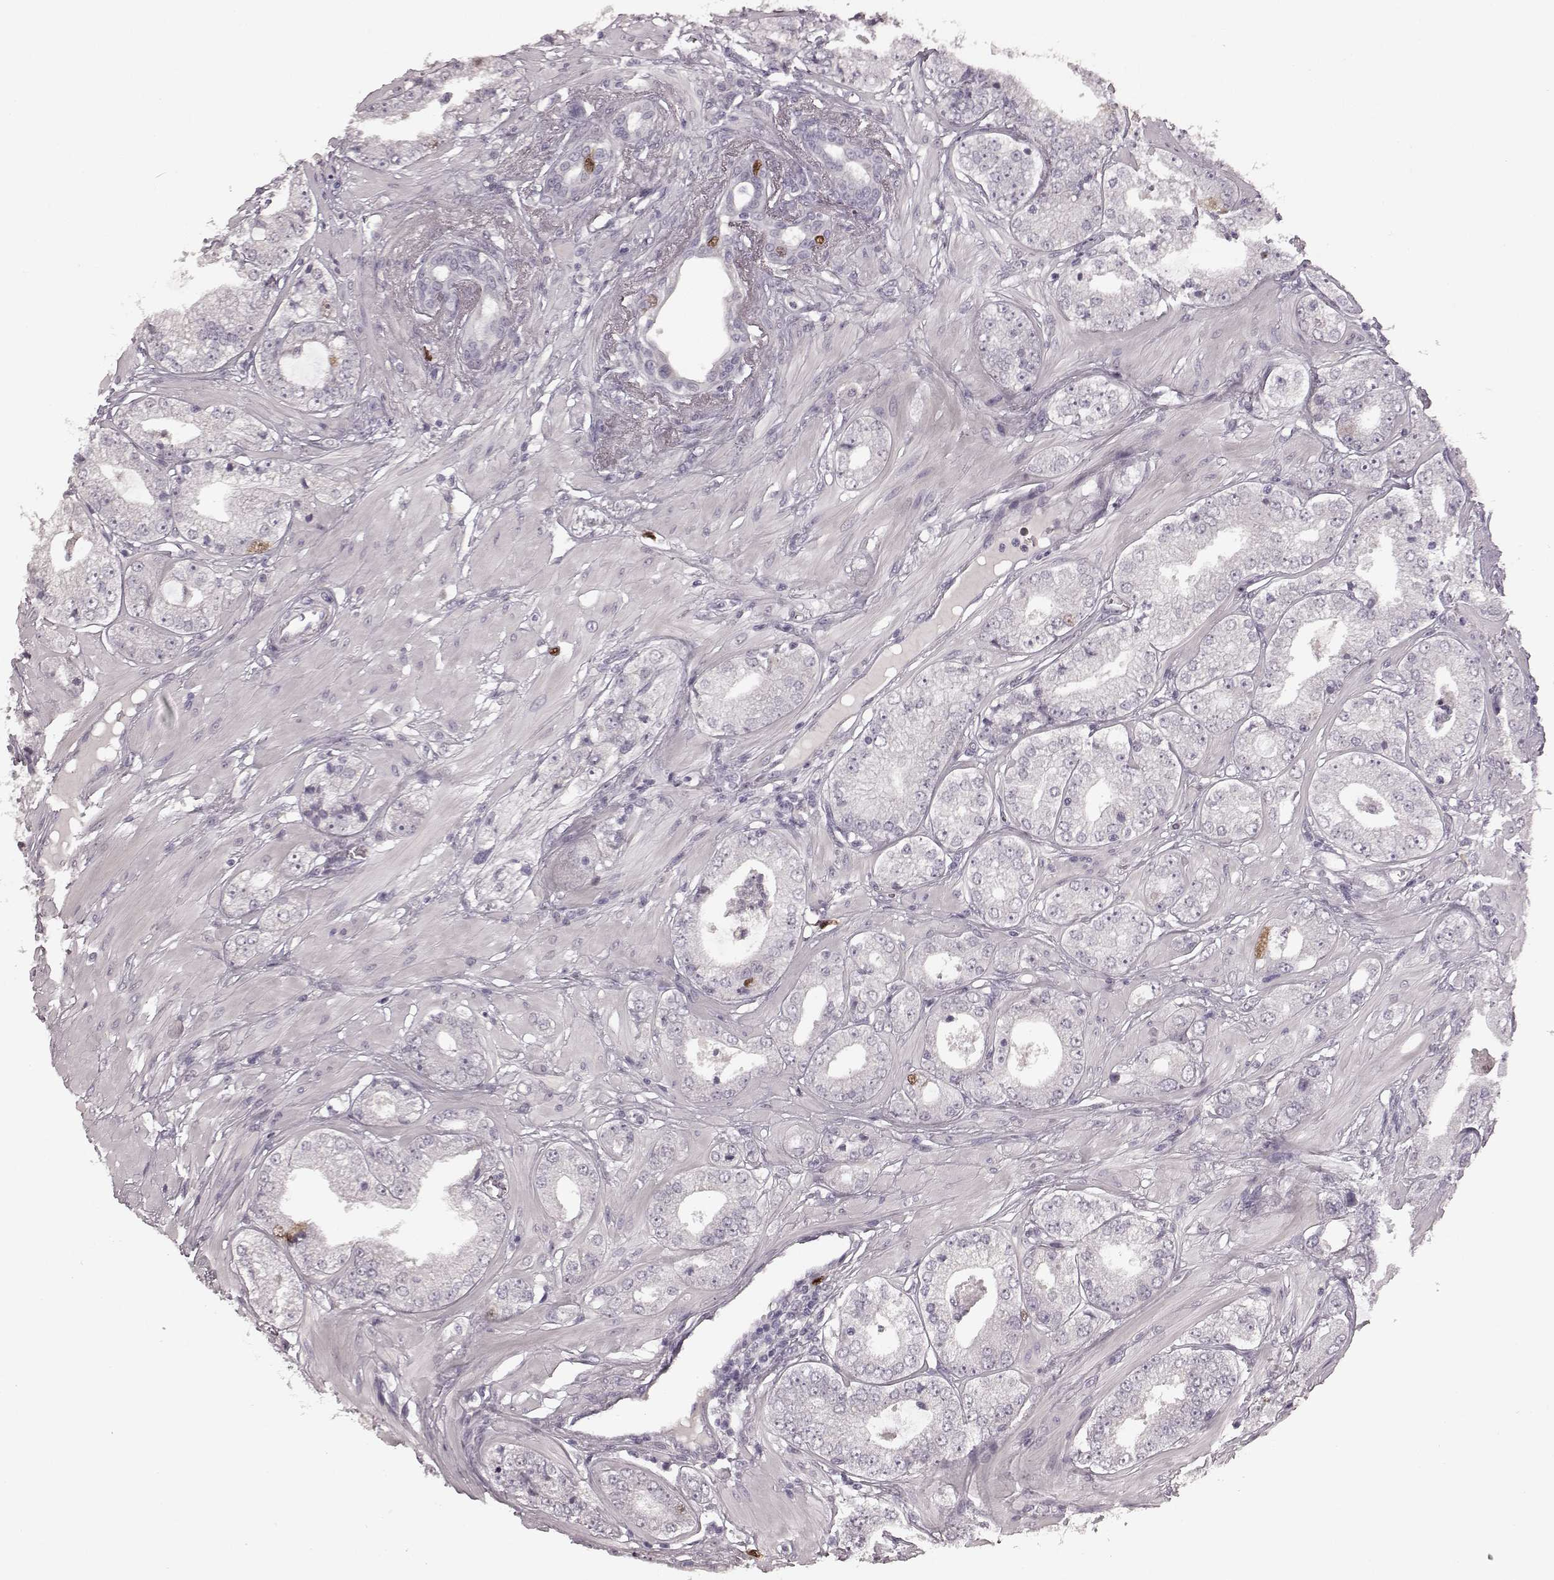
{"staining": {"intensity": "moderate", "quantity": "<25%", "location": "nuclear"}, "tissue": "prostate cancer", "cell_type": "Tumor cells", "image_type": "cancer", "snomed": [{"axis": "morphology", "description": "Adenocarcinoma, Low grade"}, {"axis": "topography", "description": "Prostate"}], "caption": "Human adenocarcinoma (low-grade) (prostate) stained with a protein marker demonstrates moderate staining in tumor cells.", "gene": "CCNA2", "patient": {"sex": "male", "age": 60}}